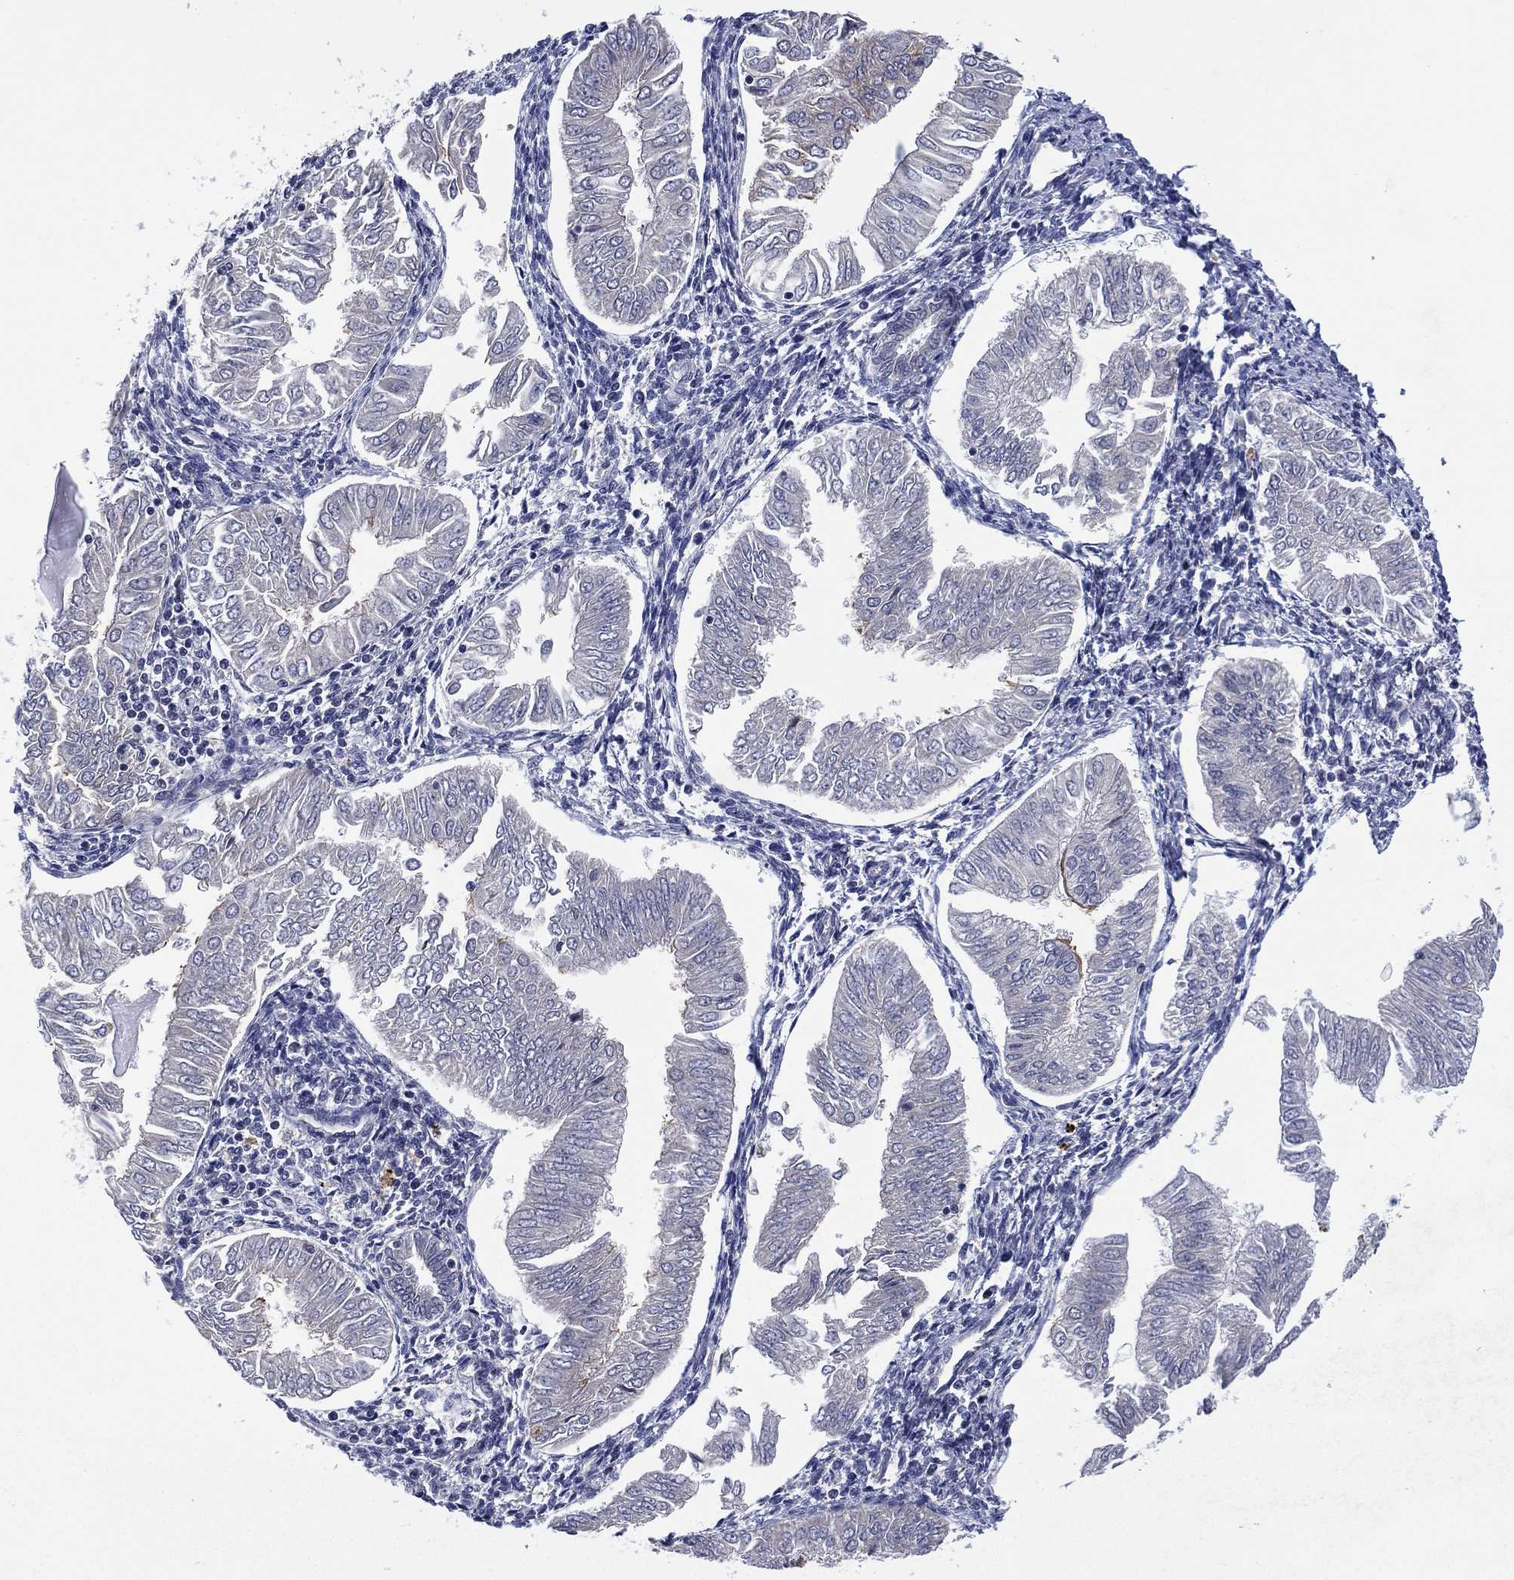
{"staining": {"intensity": "negative", "quantity": "none", "location": "none"}, "tissue": "endometrial cancer", "cell_type": "Tumor cells", "image_type": "cancer", "snomed": [{"axis": "morphology", "description": "Adenocarcinoma, NOS"}, {"axis": "topography", "description": "Endometrium"}], "caption": "A histopathology image of adenocarcinoma (endometrial) stained for a protein demonstrates no brown staining in tumor cells. (Brightfield microscopy of DAB (3,3'-diaminobenzidine) IHC at high magnification).", "gene": "SELENOO", "patient": {"sex": "female", "age": 53}}